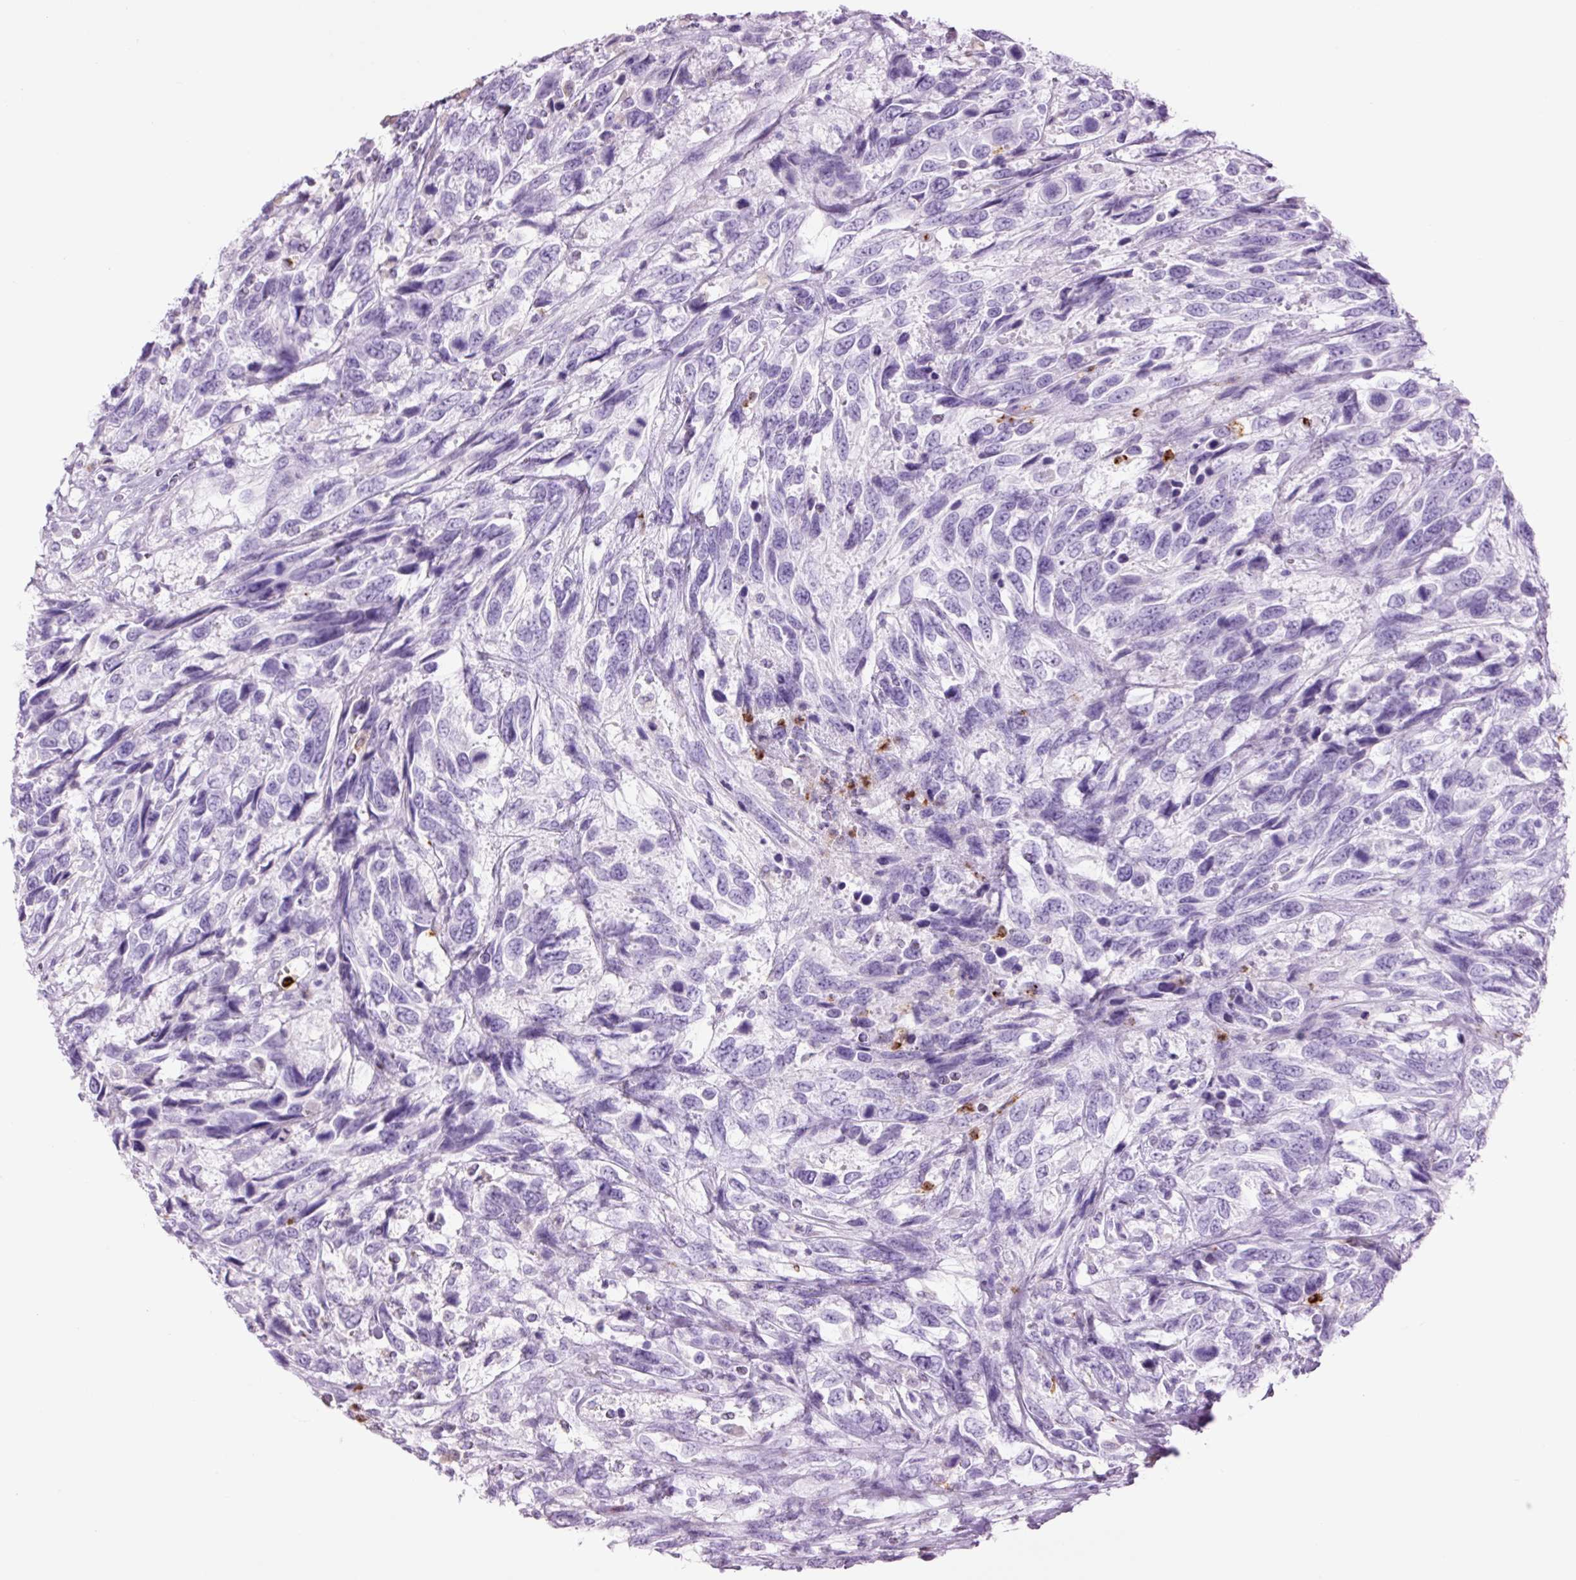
{"staining": {"intensity": "negative", "quantity": "none", "location": "none"}, "tissue": "urothelial cancer", "cell_type": "Tumor cells", "image_type": "cancer", "snomed": [{"axis": "morphology", "description": "Urothelial carcinoma, High grade"}, {"axis": "topography", "description": "Urinary bladder"}], "caption": "An IHC image of urothelial carcinoma (high-grade) is shown. There is no staining in tumor cells of urothelial carcinoma (high-grade).", "gene": "LYZ", "patient": {"sex": "female", "age": 70}}